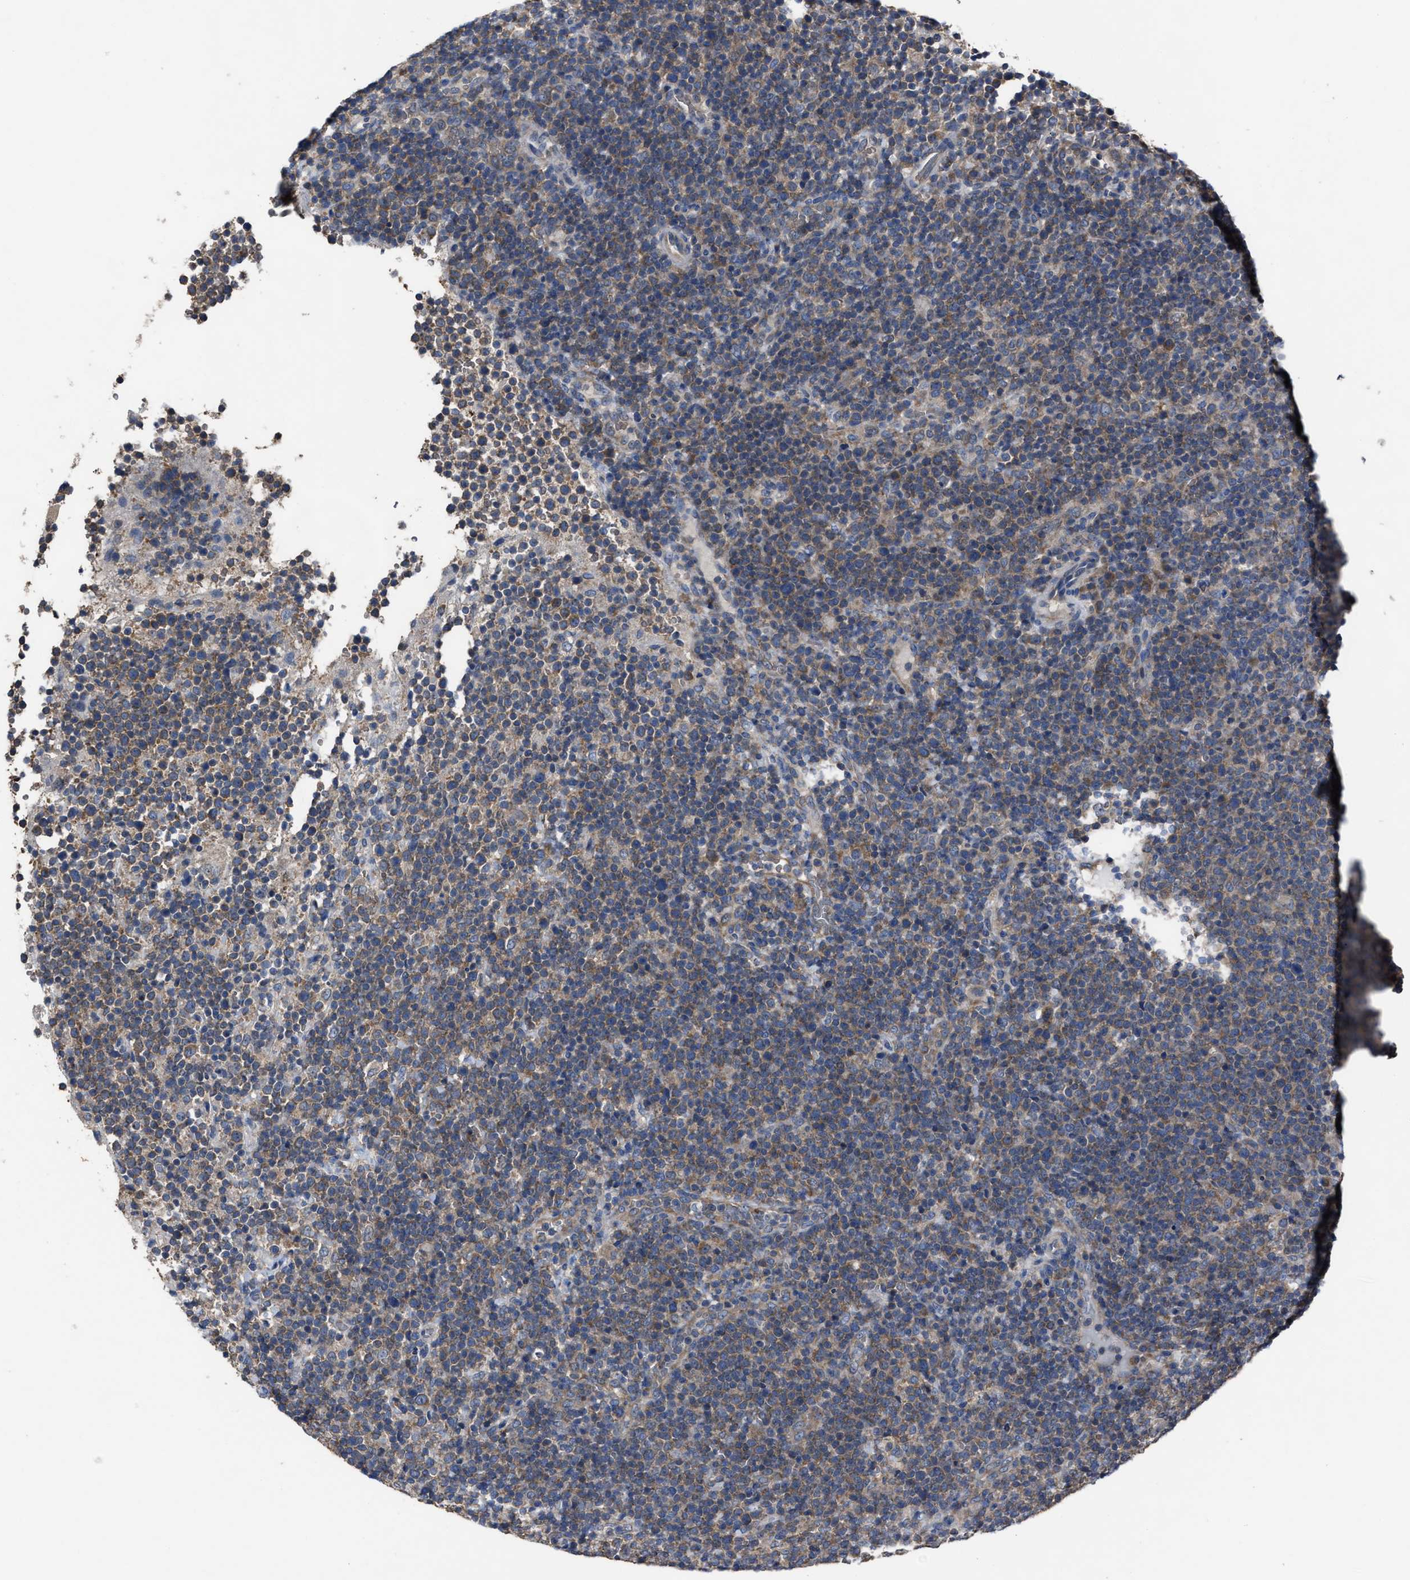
{"staining": {"intensity": "weak", "quantity": ">75%", "location": "cytoplasmic/membranous"}, "tissue": "lymphoma", "cell_type": "Tumor cells", "image_type": "cancer", "snomed": [{"axis": "morphology", "description": "Malignant lymphoma, non-Hodgkin's type, High grade"}, {"axis": "topography", "description": "Lymph node"}], "caption": "The photomicrograph exhibits a brown stain indicating the presence of a protein in the cytoplasmic/membranous of tumor cells in lymphoma.", "gene": "UPF1", "patient": {"sex": "male", "age": 61}}